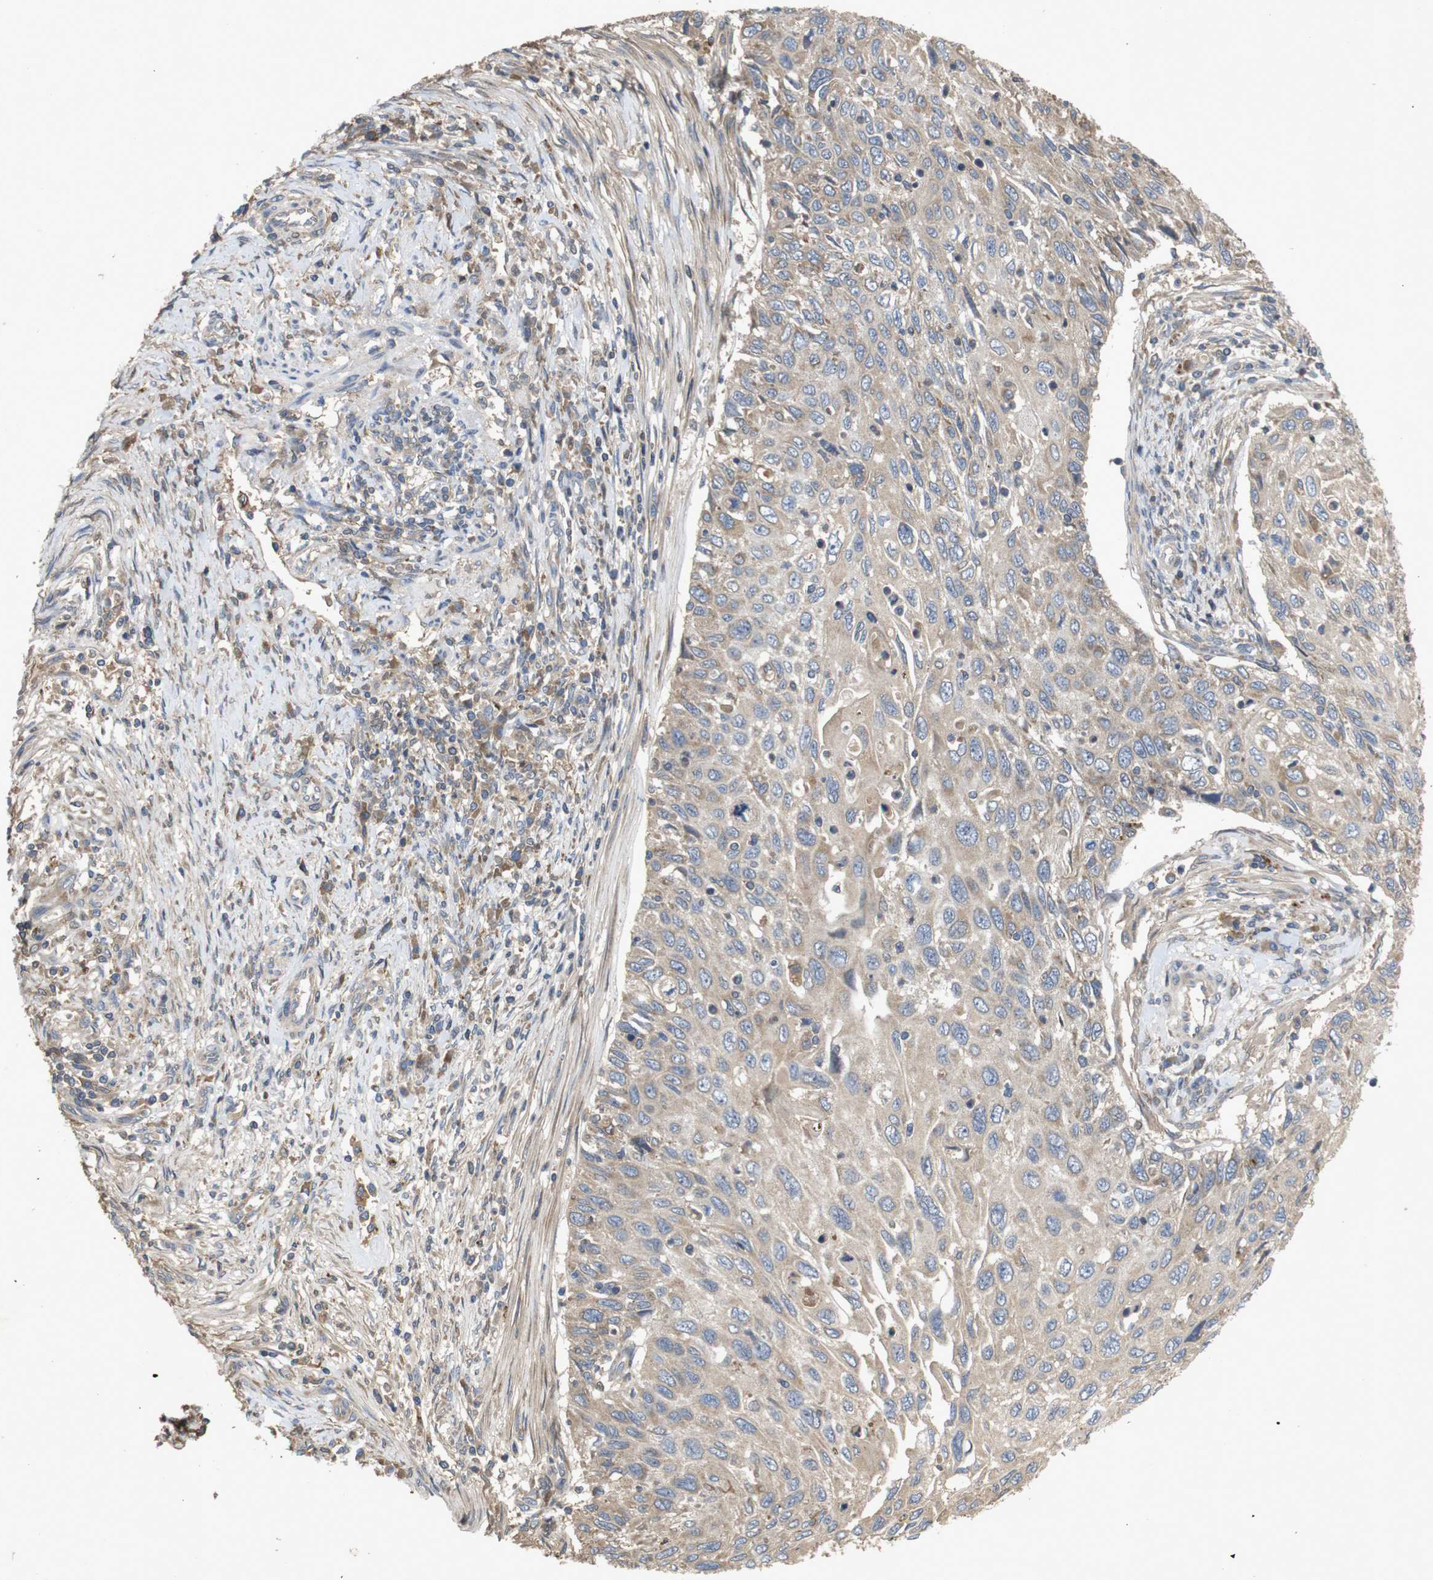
{"staining": {"intensity": "weak", "quantity": ">75%", "location": "cytoplasmic/membranous"}, "tissue": "cervical cancer", "cell_type": "Tumor cells", "image_type": "cancer", "snomed": [{"axis": "morphology", "description": "Squamous cell carcinoma, NOS"}, {"axis": "topography", "description": "Cervix"}], "caption": "Immunohistochemical staining of cervical cancer shows low levels of weak cytoplasmic/membranous expression in approximately >75% of tumor cells. (IHC, brightfield microscopy, high magnification).", "gene": "PTPN1", "patient": {"sex": "female", "age": 70}}